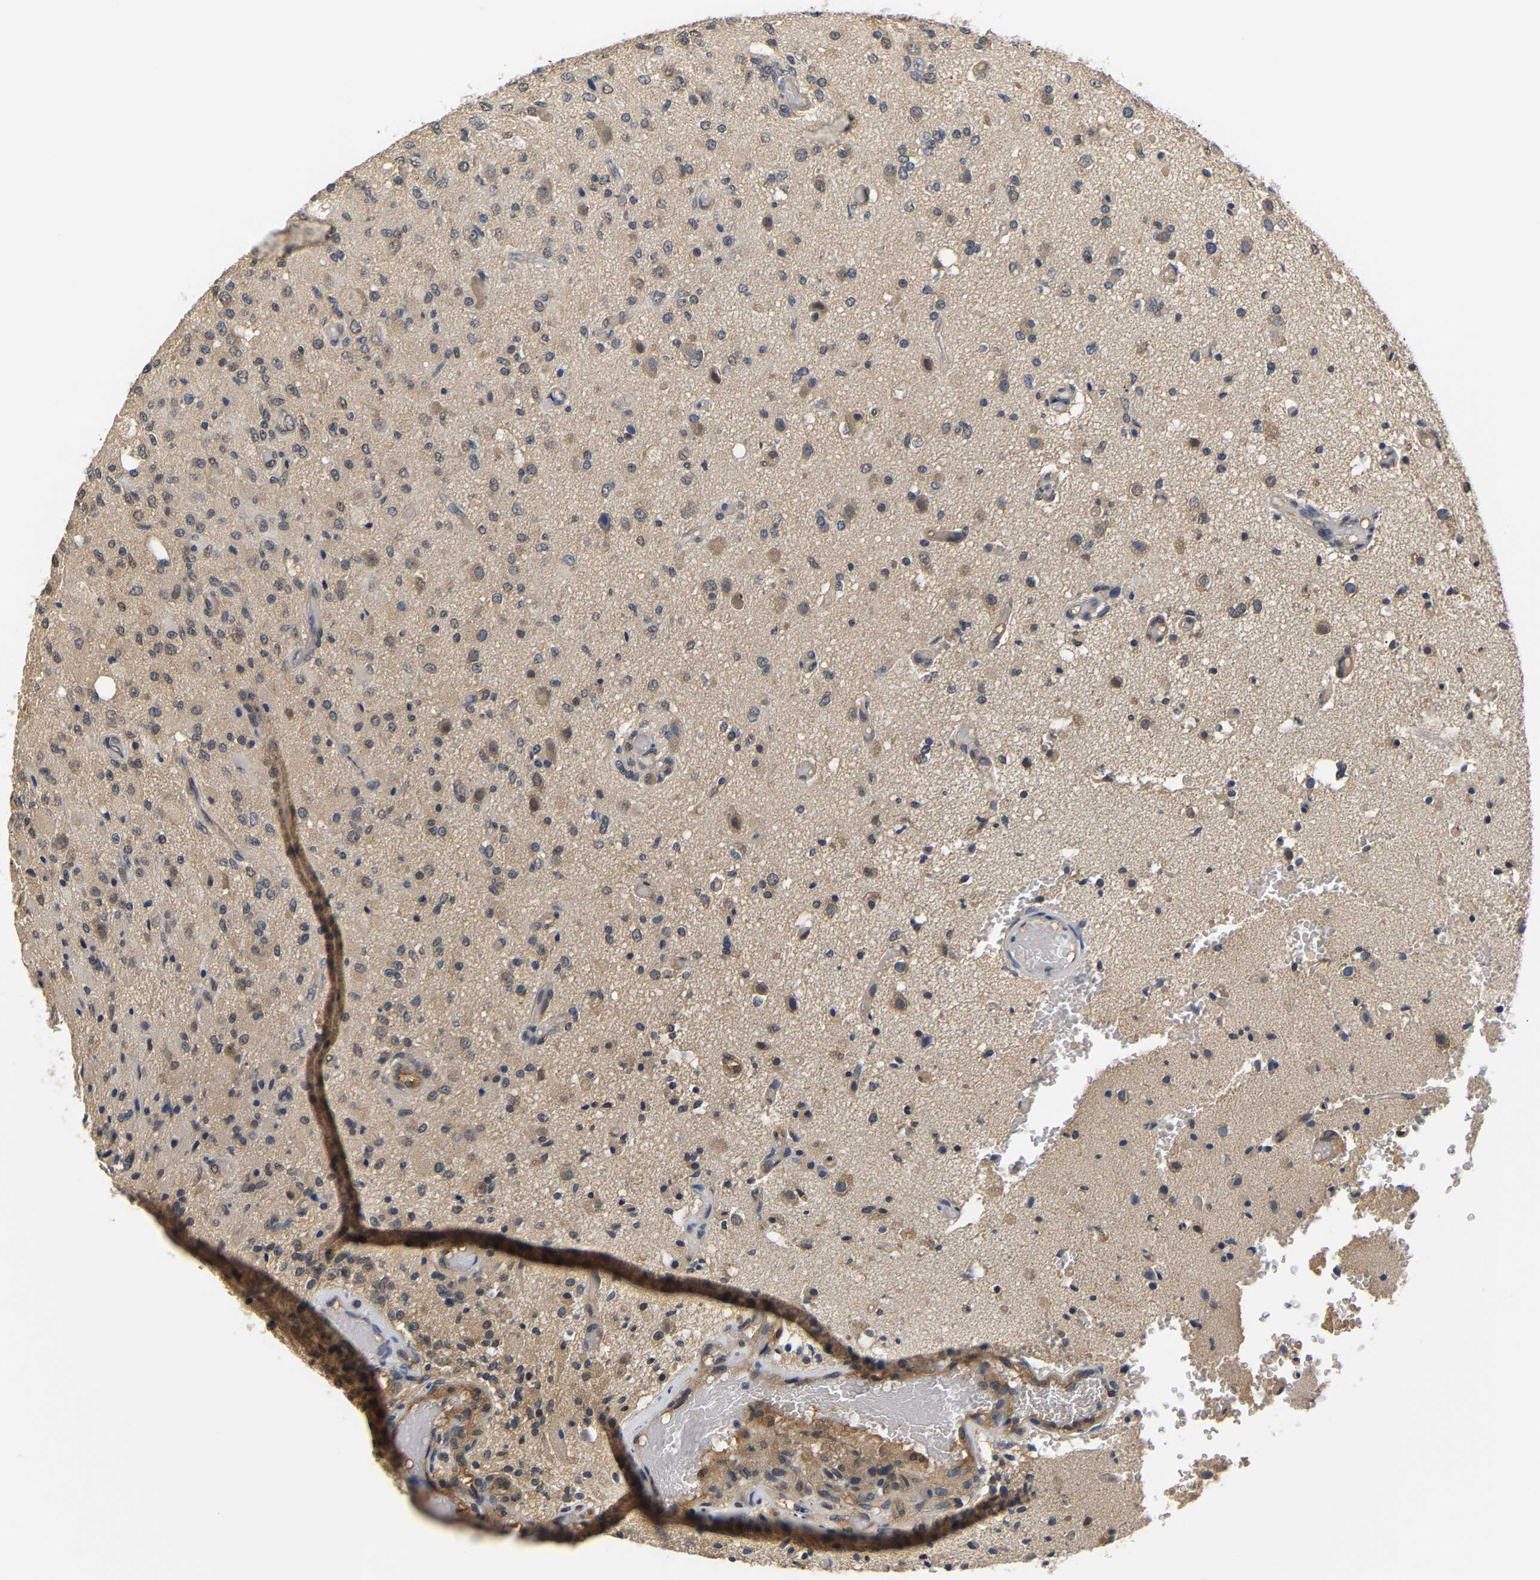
{"staining": {"intensity": "weak", "quantity": "<25%", "location": "cytoplasmic/membranous"}, "tissue": "glioma", "cell_type": "Tumor cells", "image_type": "cancer", "snomed": [{"axis": "morphology", "description": "Normal tissue, NOS"}, {"axis": "morphology", "description": "Glioma, malignant, High grade"}, {"axis": "topography", "description": "Cerebral cortex"}], "caption": "Tumor cells are negative for protein expression in human malignant high-grade glioma. (Stains: DAB (3,3'-diaminobenzidine) immunohistochemistry with hematoxylin counter stain, Microscopy: brightfield microscopy at high magnification).", "gene": "ARHGEF12", "patient": {"sex": "male", "age": 77}}